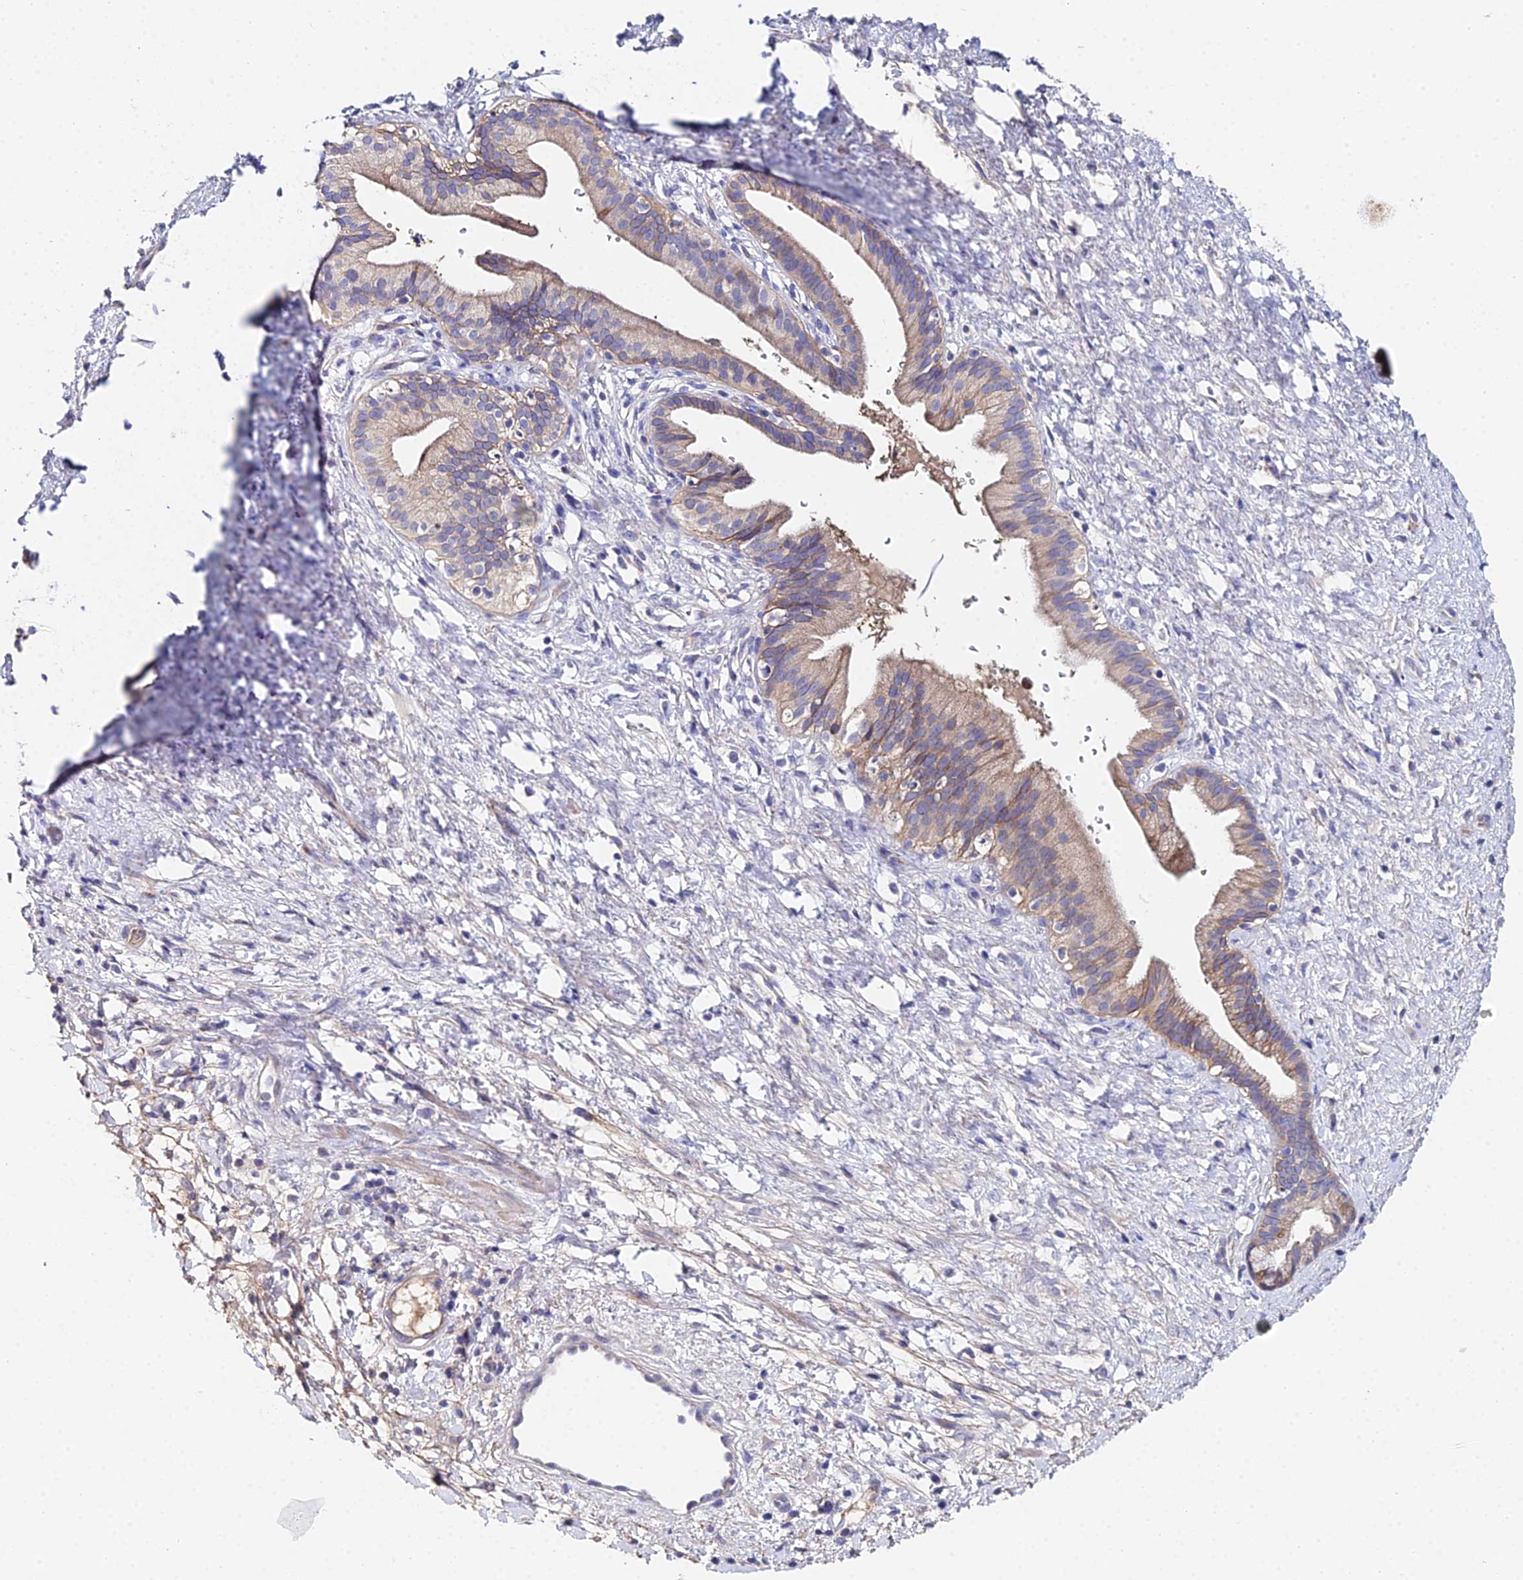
{"staining": {"intensity": "moderate", "quantity": "<25%", "location": "cytoplasmic/membranous"}, "tissue": "pancreatic cancer", "cell_type": "Tumor cells", "image_type": "cancer", "snomed": [{"axis": "morphology", "description": "Adenocarcinoma, NOS"}, {"axis": "topography", "description": "Pancreas"}], "caption": "Immunohistochemical staining of pancreatic cancer (adenocarcinoma) exhibits low levels of moderate cytoplasmic/membranous protein staining in approximately <25% of tumor cells. (Brightfield microscopy of DAB IHC at high magnification).", "gene": "UBE2L3", "patient": {"sex": "male", "age": 68}}